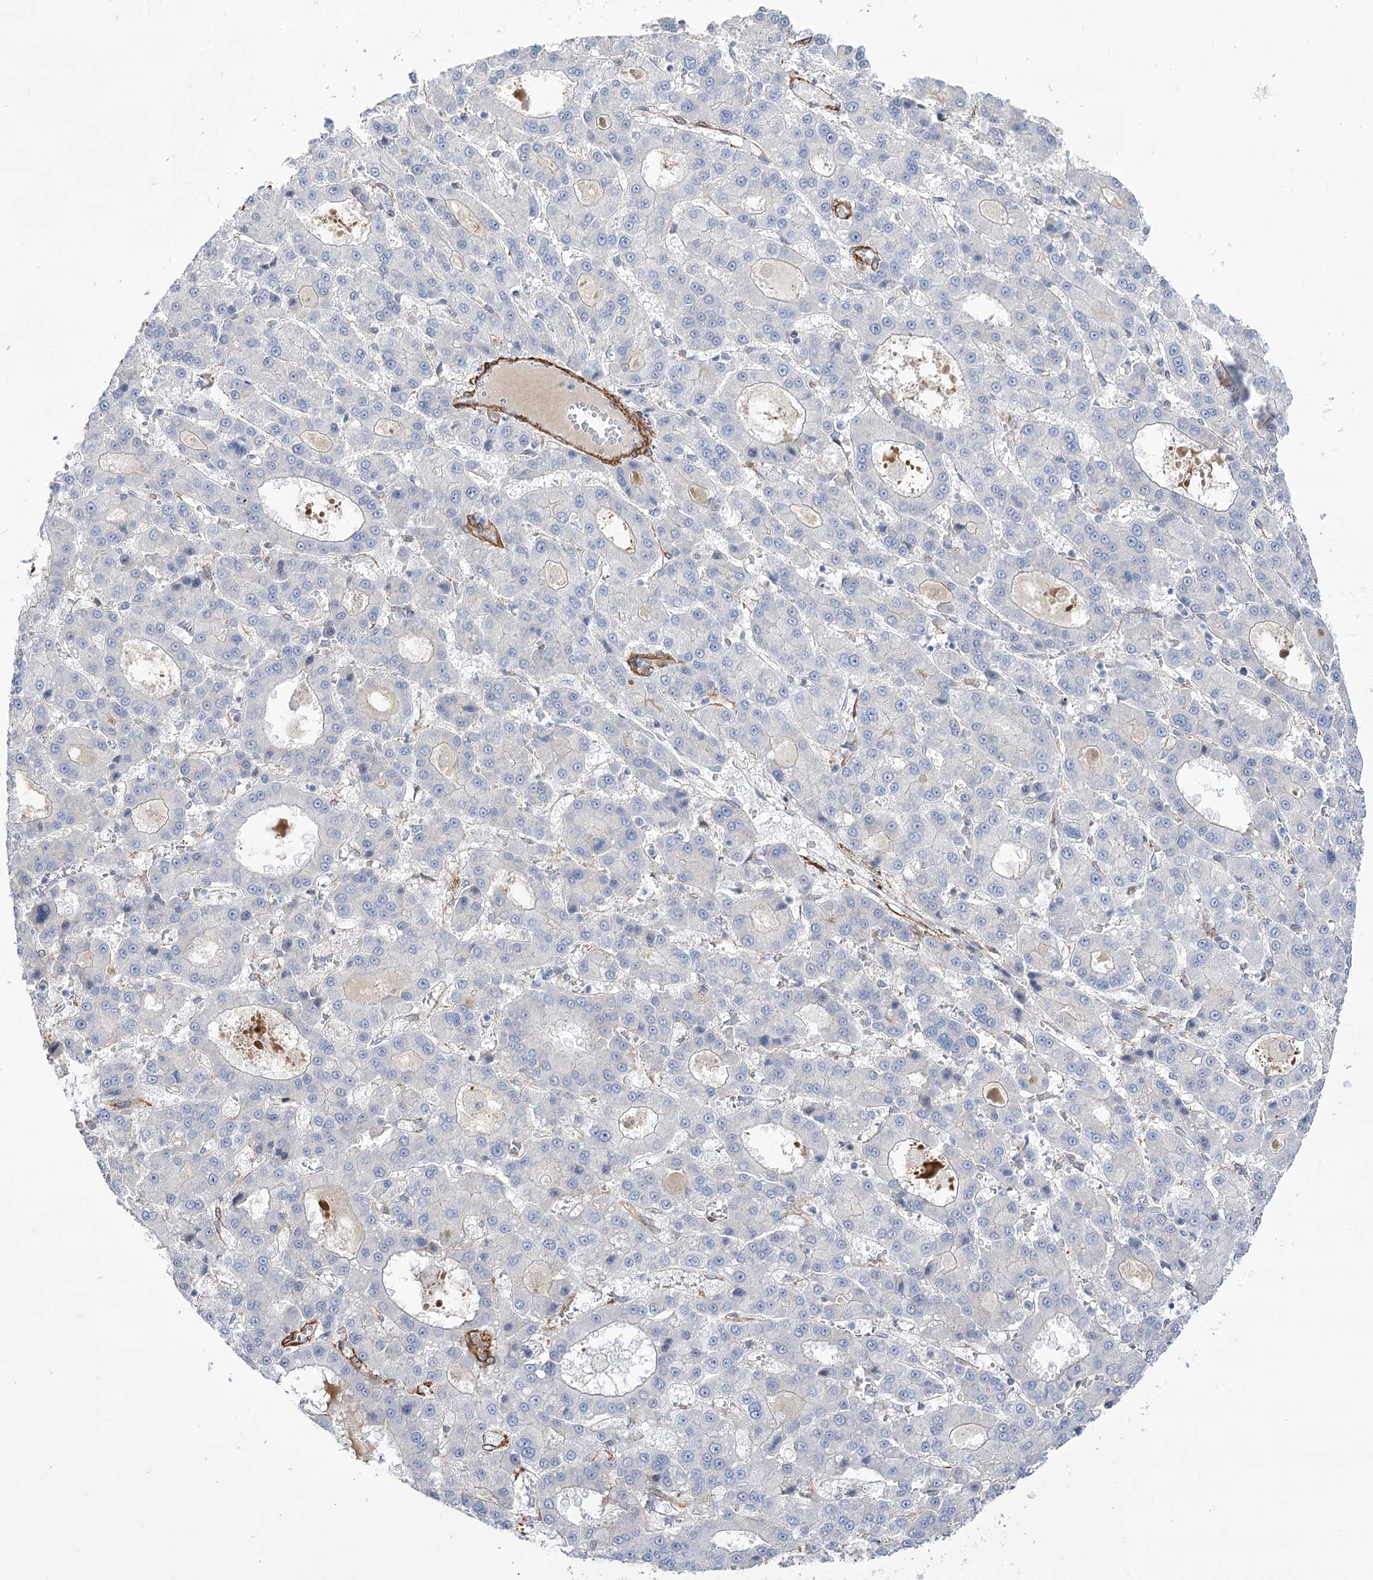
{"staining": {"intensity": "negative", "quantity": "none", "location": "none"}, "tissue": "liver cancer", "cell_type": "Tumor cells", "image_type": "cancer", "snomed": [{"axis": "morphology", "description": "Carcinoma, Hepatocellular, NOS"}, {"axis": "topography", "description": "Liver"}], "caption": "Photomicrograph shows no protein positivity in tumor cells of liver cancer tissue.", "gene": "WASHC3", "patient": {"sex": "male", "age": 70}}